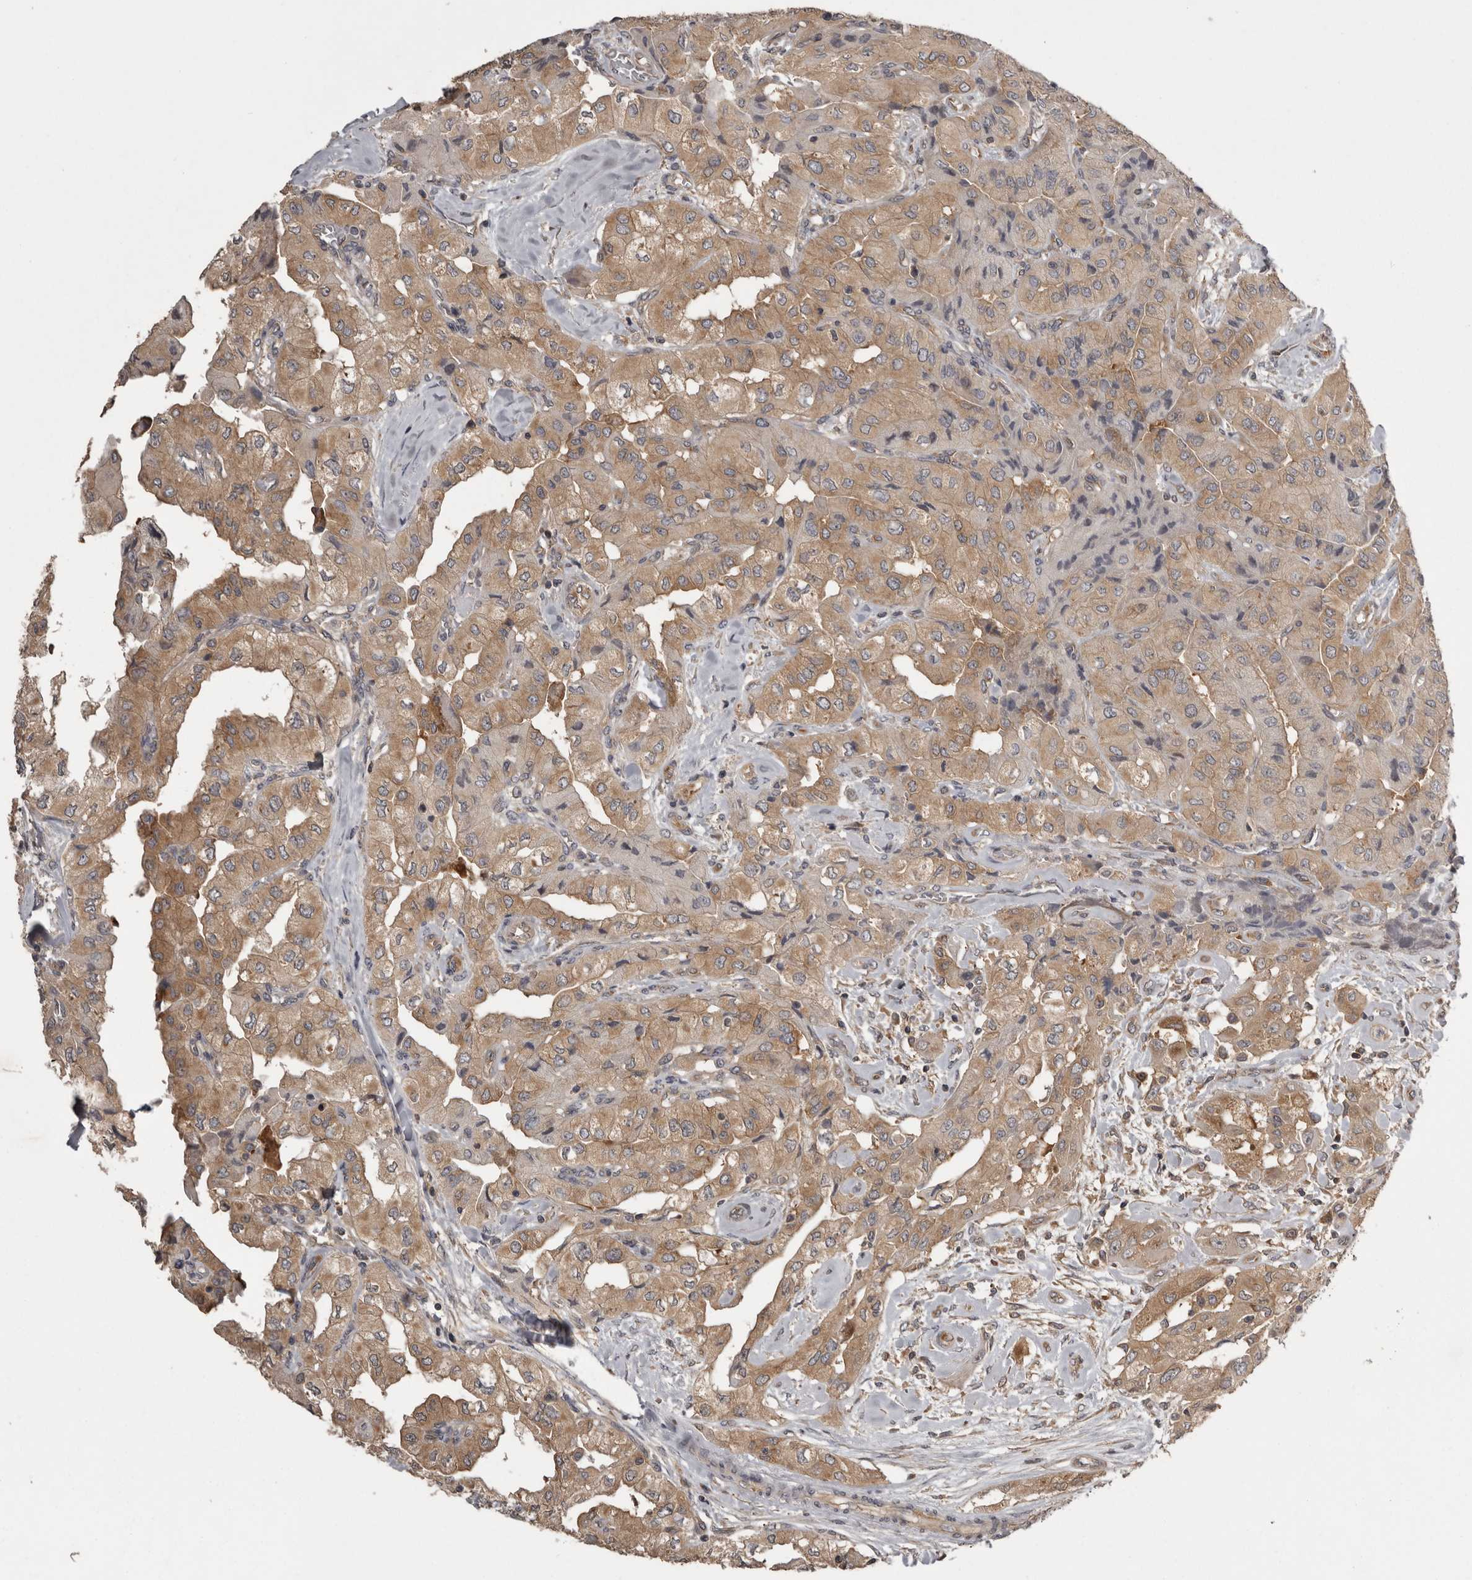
{"staining": {"intensity": "moderate", "quantity": "25%-75%", "location": "cytoplasmic/membranous"}, "tissue": "thyroid cancer", "cell_type": "Tumor cells", "image_type": "cancer", "snomed": [{"axis": "morphology", "description": "Papillary adenocarcinoma, NOS"}, {"axis": "topography", "description": "Thyroid gland"}], "caption": "Papillary adenocarcinoma (thyroid) tissue displays moderate cytoplasmic/membranous staining in approximately 25%-75% of tumor cells", "gene": "DARS1", "patient": {"sex": "female", "age": 59}}